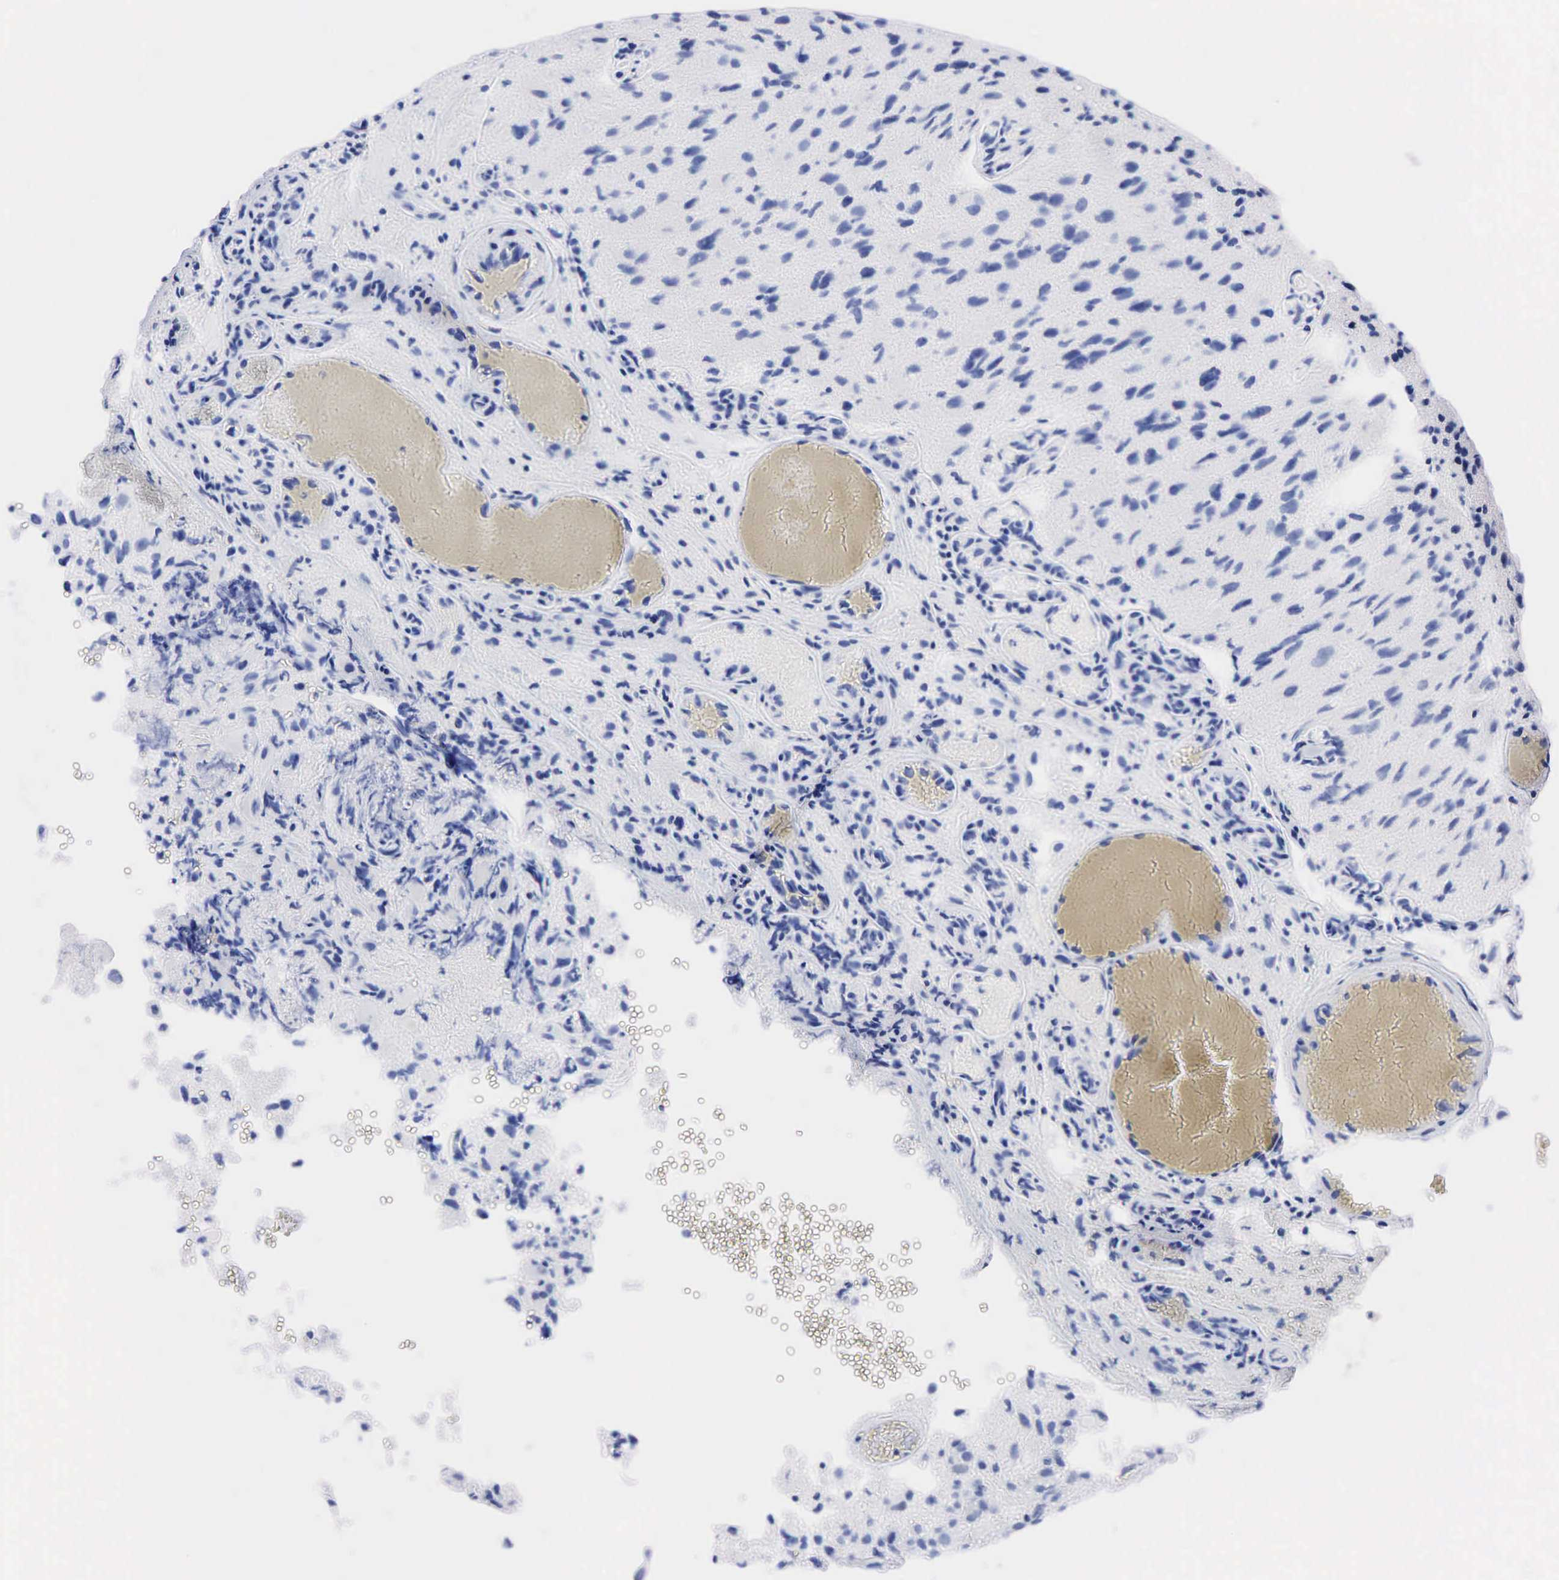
{"staining": {"intensity": "negative", "quantity": "none", "location": "none"}, "tissue": "glioma", "cell_type": "Tumor cells", "image_type": "cancer", "snomed": [{"axis": "morphology", "description": "Glioma, malignant, High grade"}, {"axis": "topography", "description": "Brain"}], "caption": "Immunohistochemistry of glioma exhibits no staining in tumor cells.", "gene": "NKX2-1", "patient": {"sex": "male", "age": 69}}